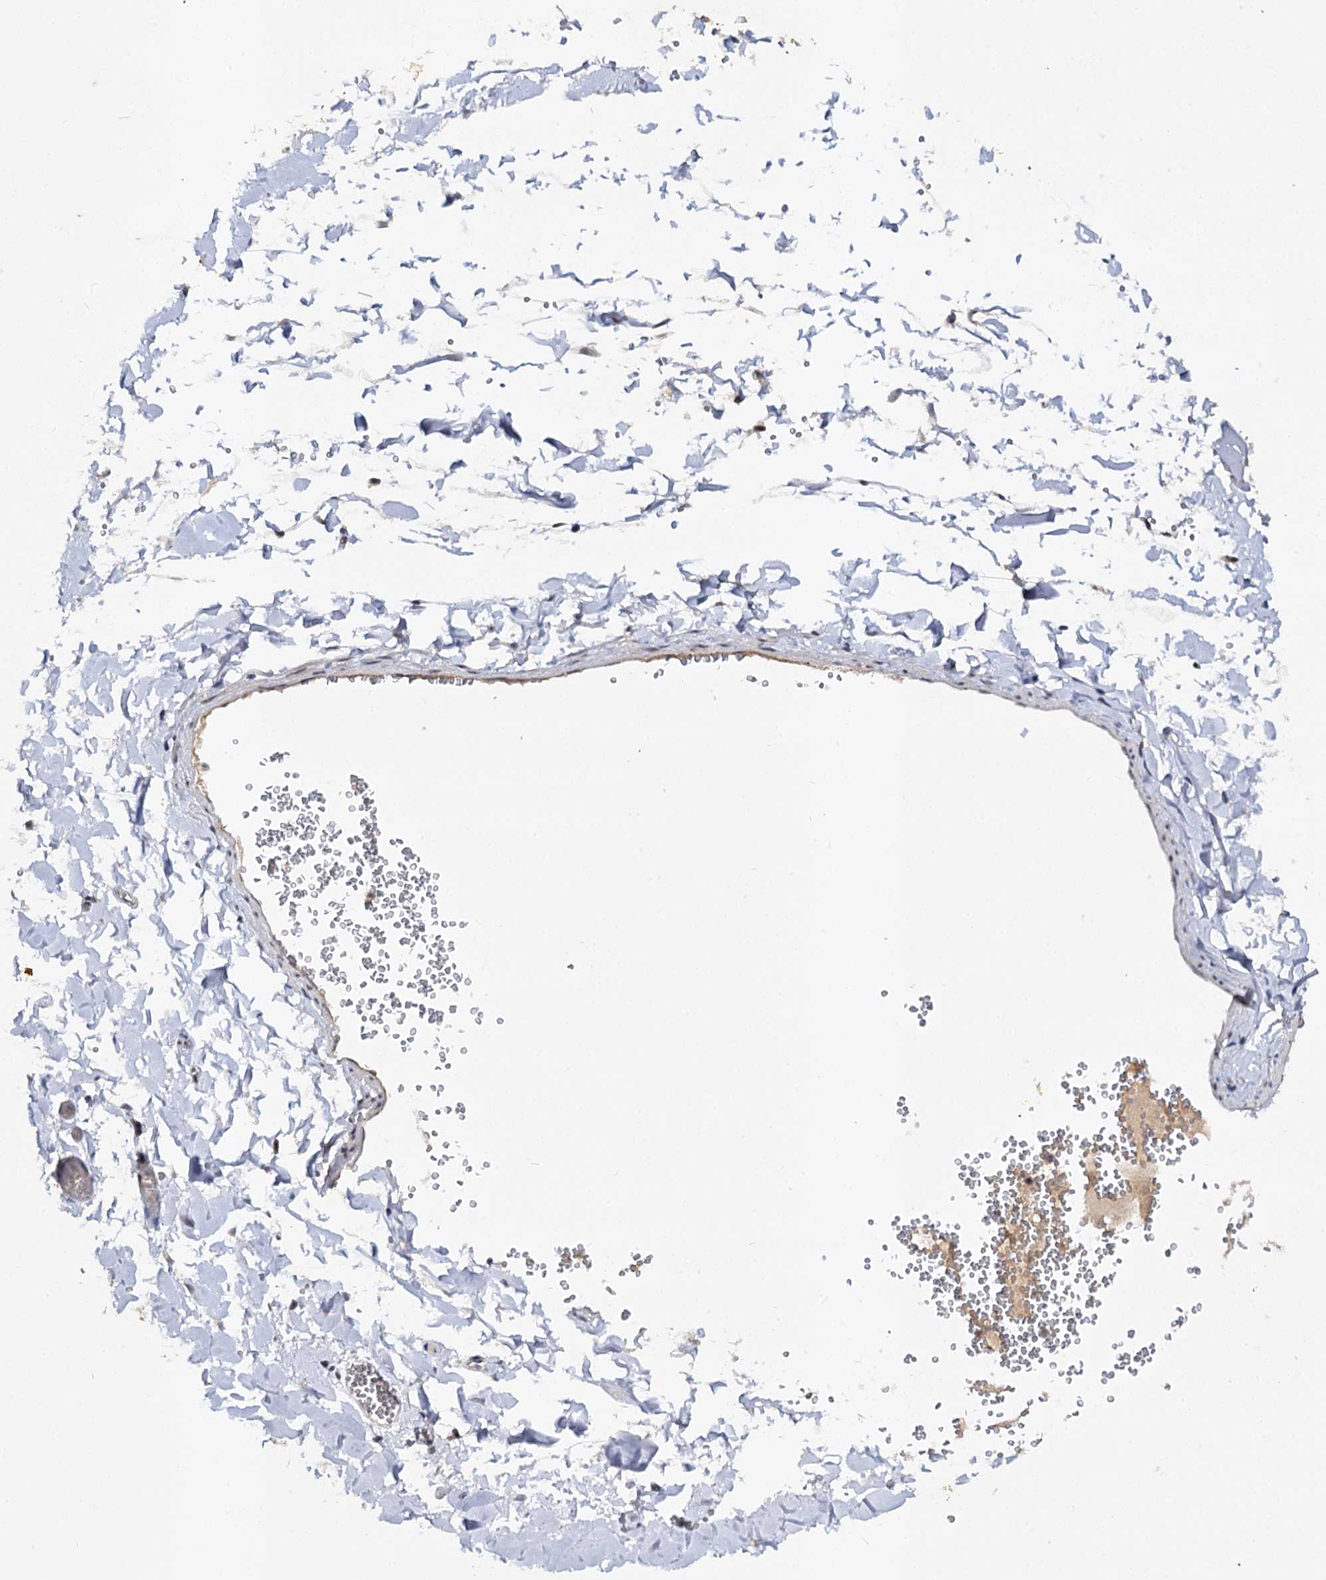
{"staining": {"intensity": "moderate", "quantity": ">75%", "location": "cytoplasmic/membranous,nuclear"}, "tissue": "adipose tissue", "cell_type": "Adipocytes", "image_type": "normal", "snomed": [{"axis": "morphology", "description": "Normal tissue, NOS"}, {"axis": "topography", "description": "Gallbladder"}, {"axis": "topography", "description": "Peripheral nerve tissue"}], "caption": "Human adipose tissue stained for a protein (brown) displays moderate cytoplasmic/membranous,nuclear positive expression in approximately >75% of adipocytes.", "gene": "BUD13", "patient": {"sex": "male", "age": 38}}